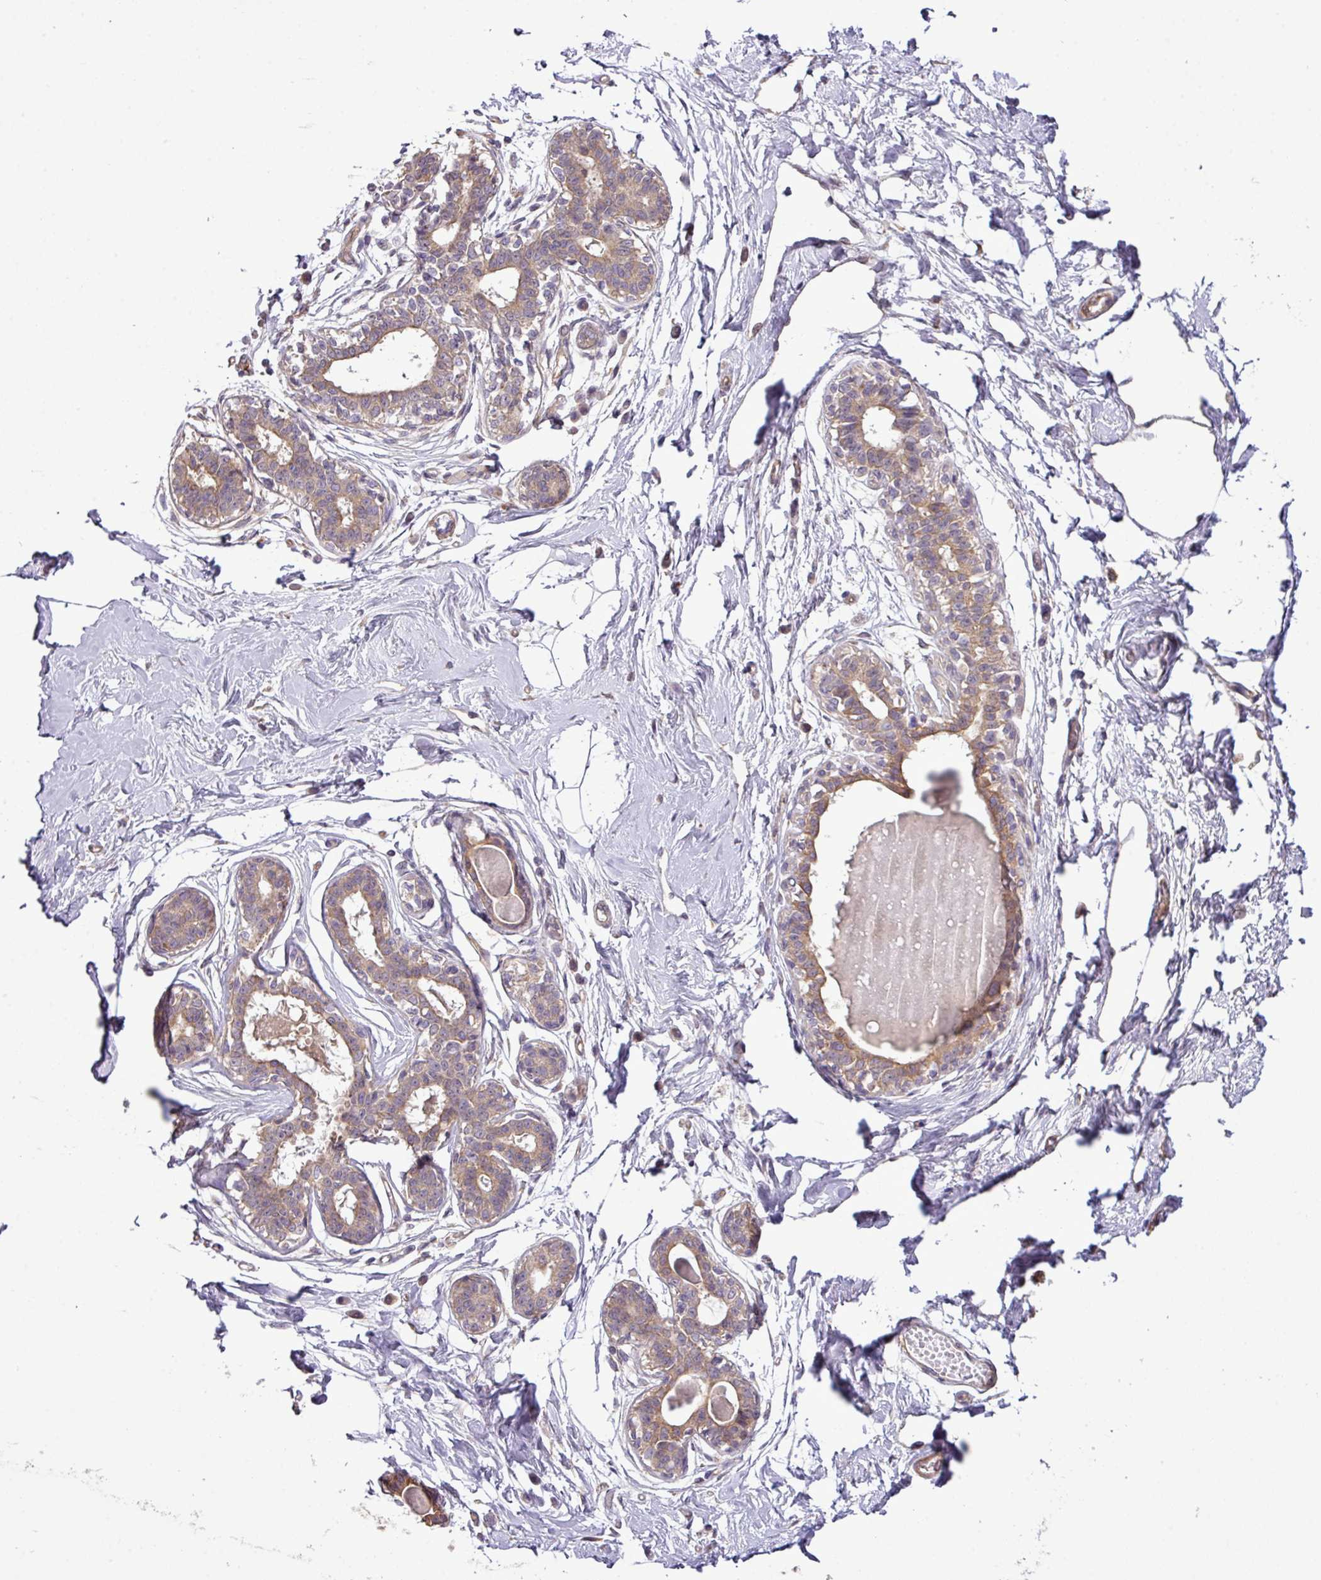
{"staining": {"intensity": "negative", "quantity": "none", "location": "none"}, "tissue": "breast", "cell_type": "Adipocytes", "image_type": "normal", "snomed": [{"axis": "morphology", "description": "Normal tissue, NOS"}, {"axis": "topography", "description": "Breast"}], "caption": "This is an immunohistochemistry photomicrograph of normal human breast. There is no expression in adipocytes.", "gene": "XIAP", "patient": {"sex": "female", "age": 45}}